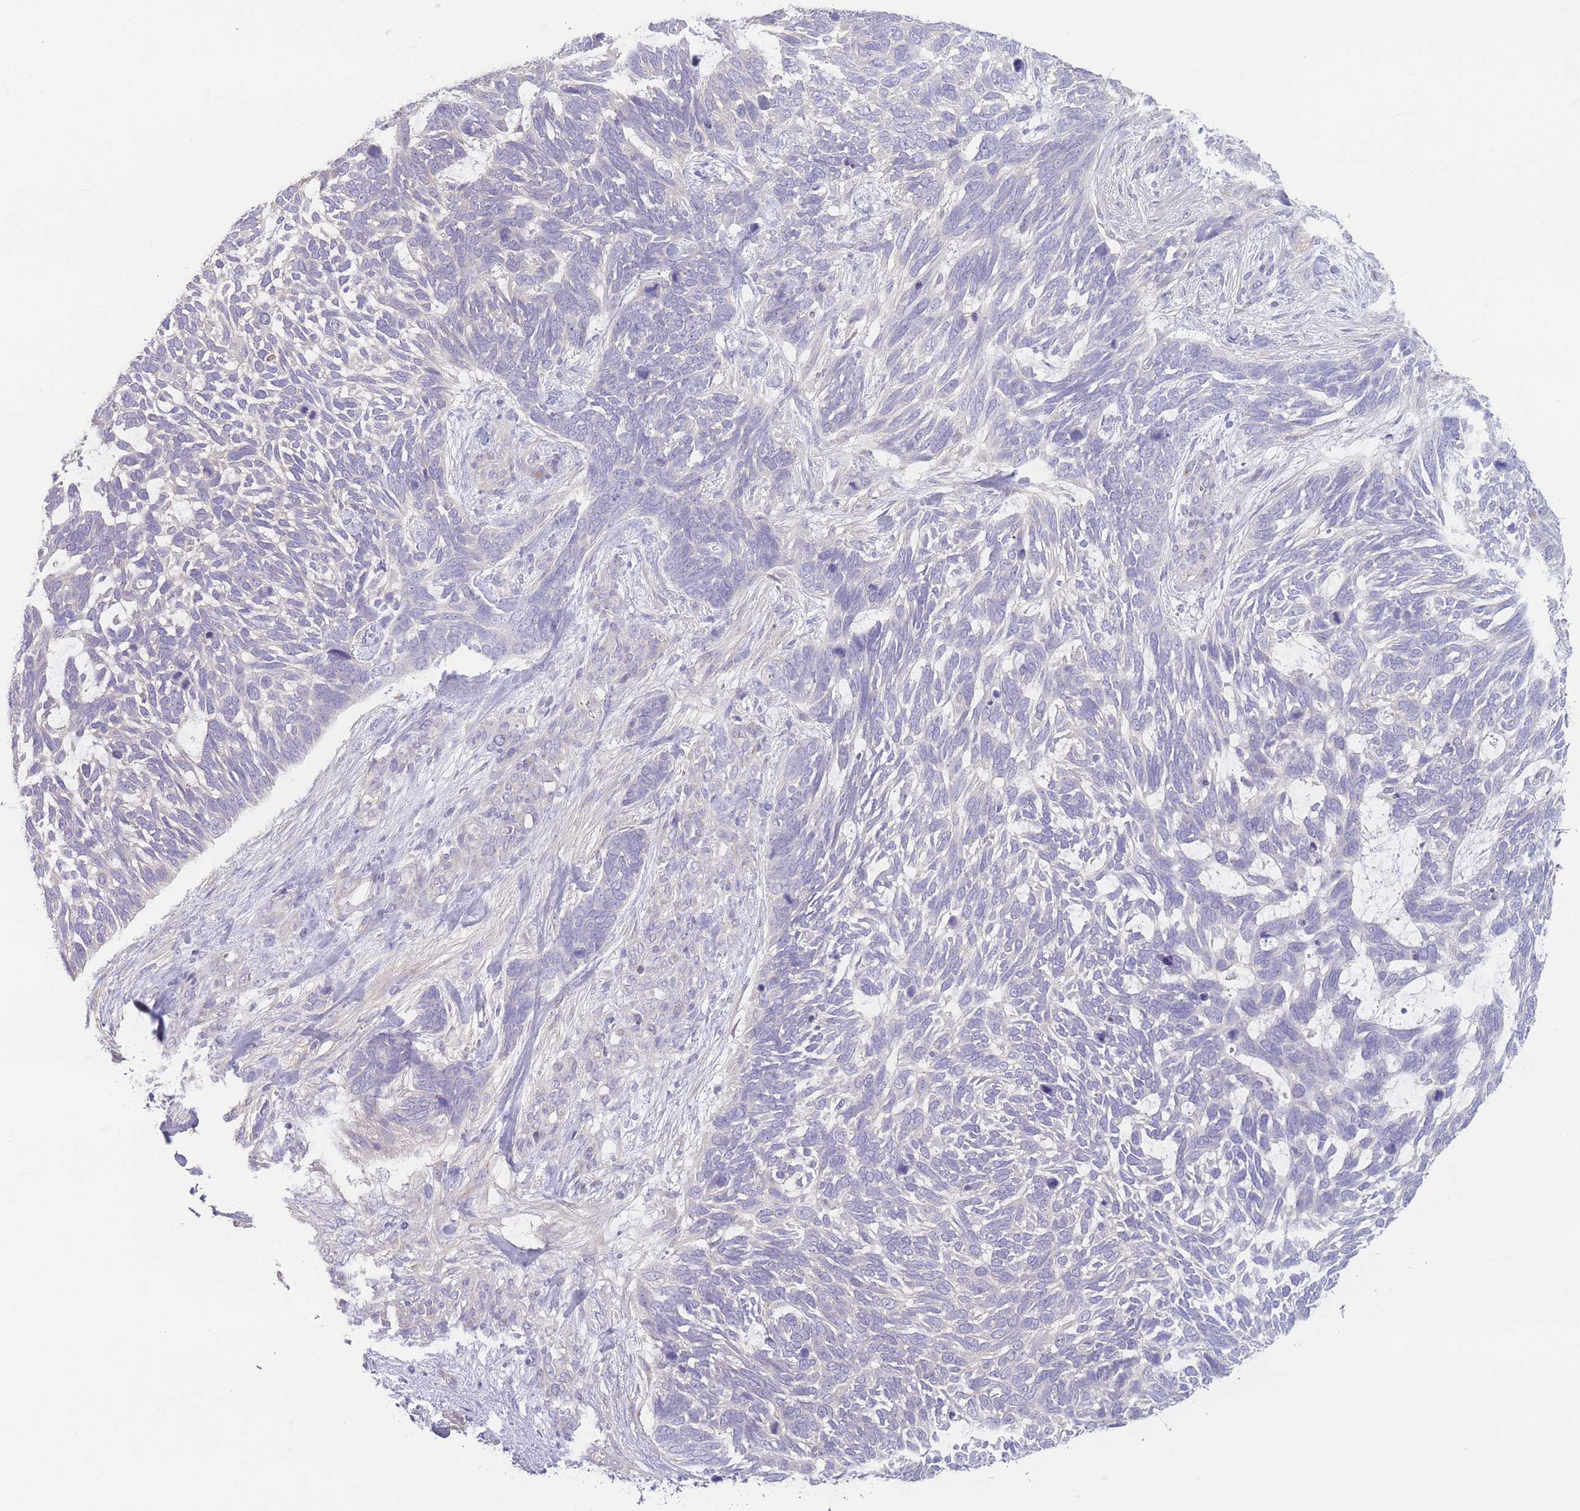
{"staining": {"intensity": "negative", "quantity": "none", "location": "none"}, "tissue": "skin cancer", "cell_type": "Tumor cells", "image_type": "cancer", "snomed": [{"axis": "morphology", "description": "Basal cell carcinoma"}, {"axis": "topography", "description": "Skin"}], "caption": "There is no significant positivity in tumor cells of basal cell carcinoma (skin).", "gene": "BHLHA15", "patient": {"sex": "male", "age": 88}}